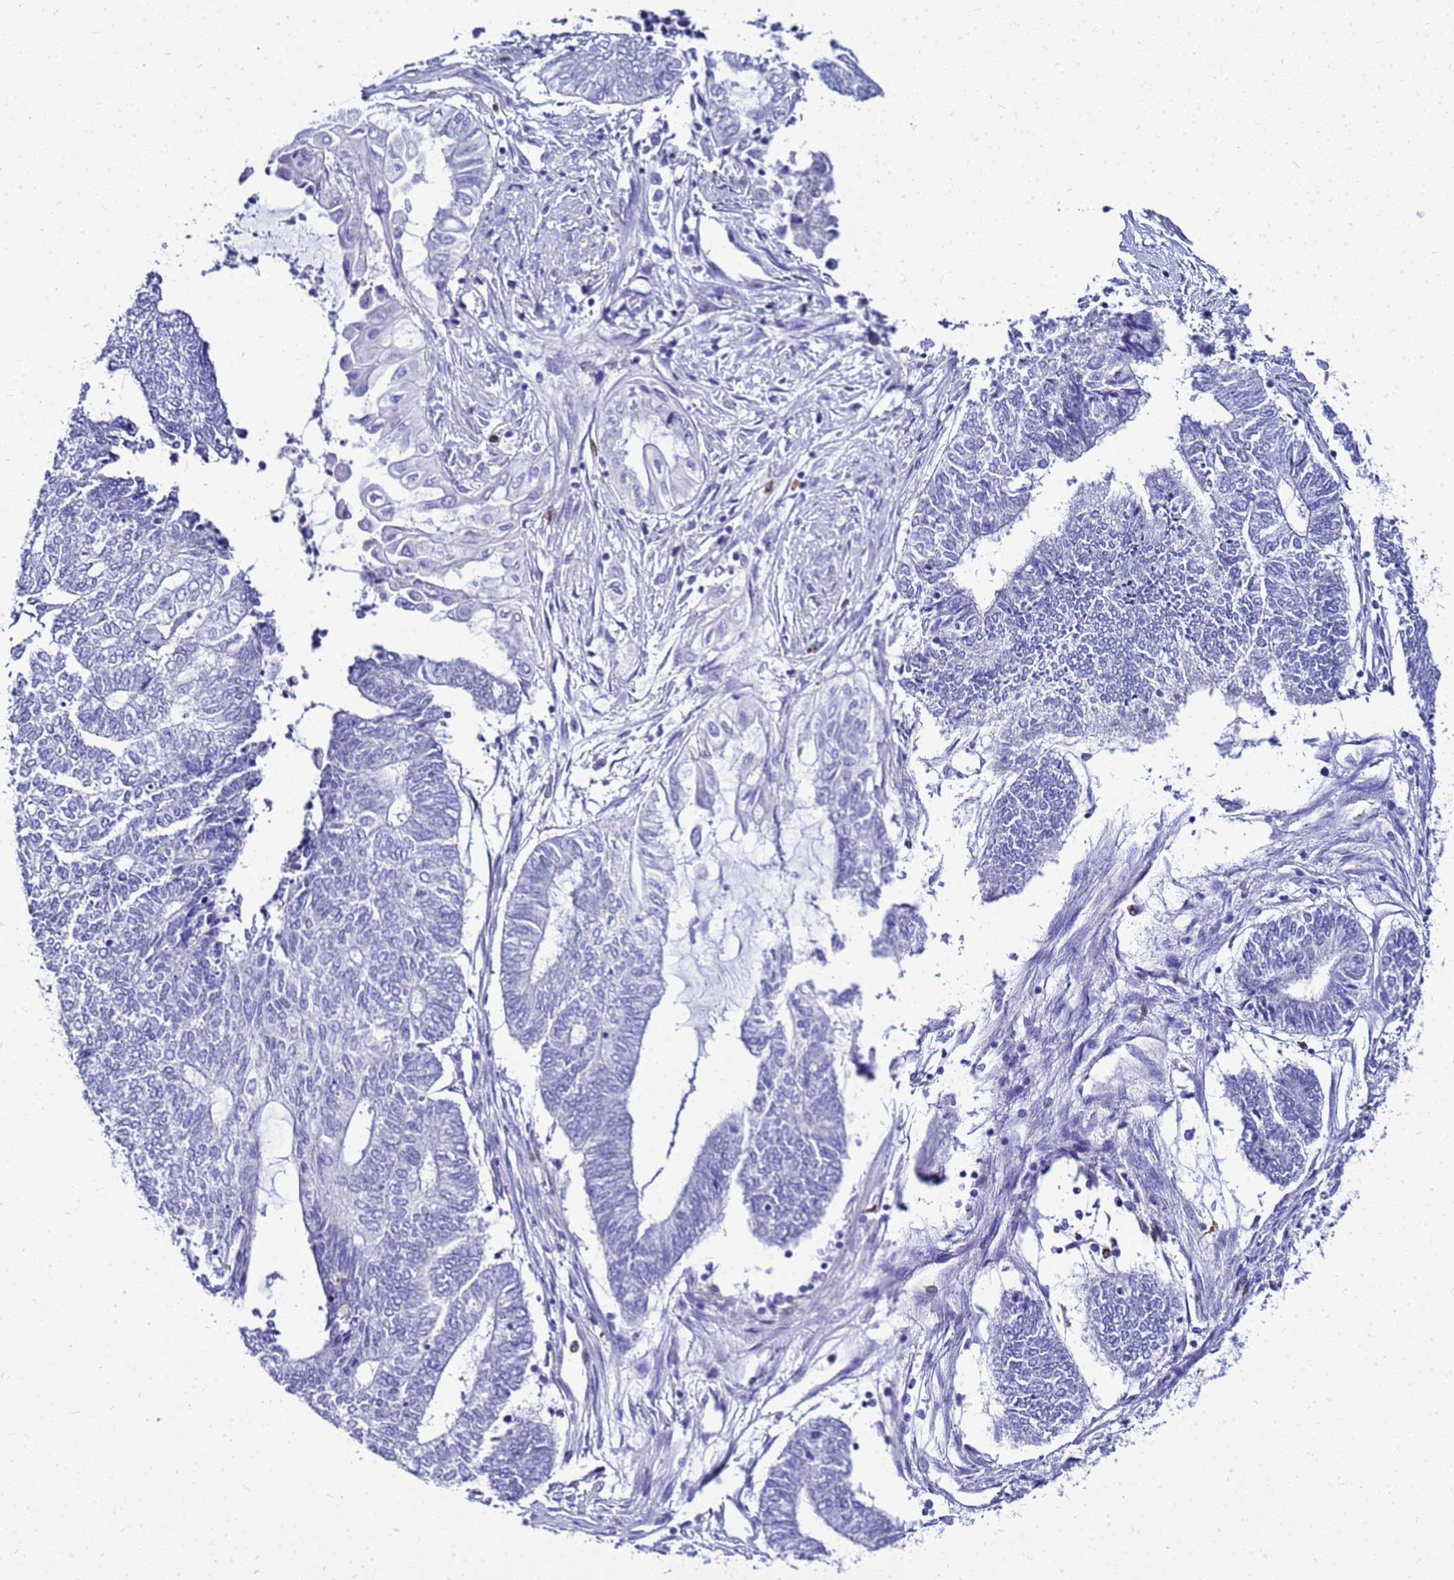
{"staining": {"intensity": "negative", "quantity": "none", "location": "none"}, "tissue": "endometrial cancer", "cell_type": "Tumor cells", "image_type": "cancer", "snomed": [{"axis": "morphology", "description": "Adenocarcinoma, NOS"}, {"axis": "topography", "description": "Uterus"}, {"axis": "topography", "description": "Endometrium"}], "caption": "Tumor cells show no significant protein positivity in endometrial adenocarcinoma. (DAB immunohistochemistry (IHC) with hematoxylin counter stain).", "gene": "CSTA", "patient": {"sex": "female", "age": 70}}